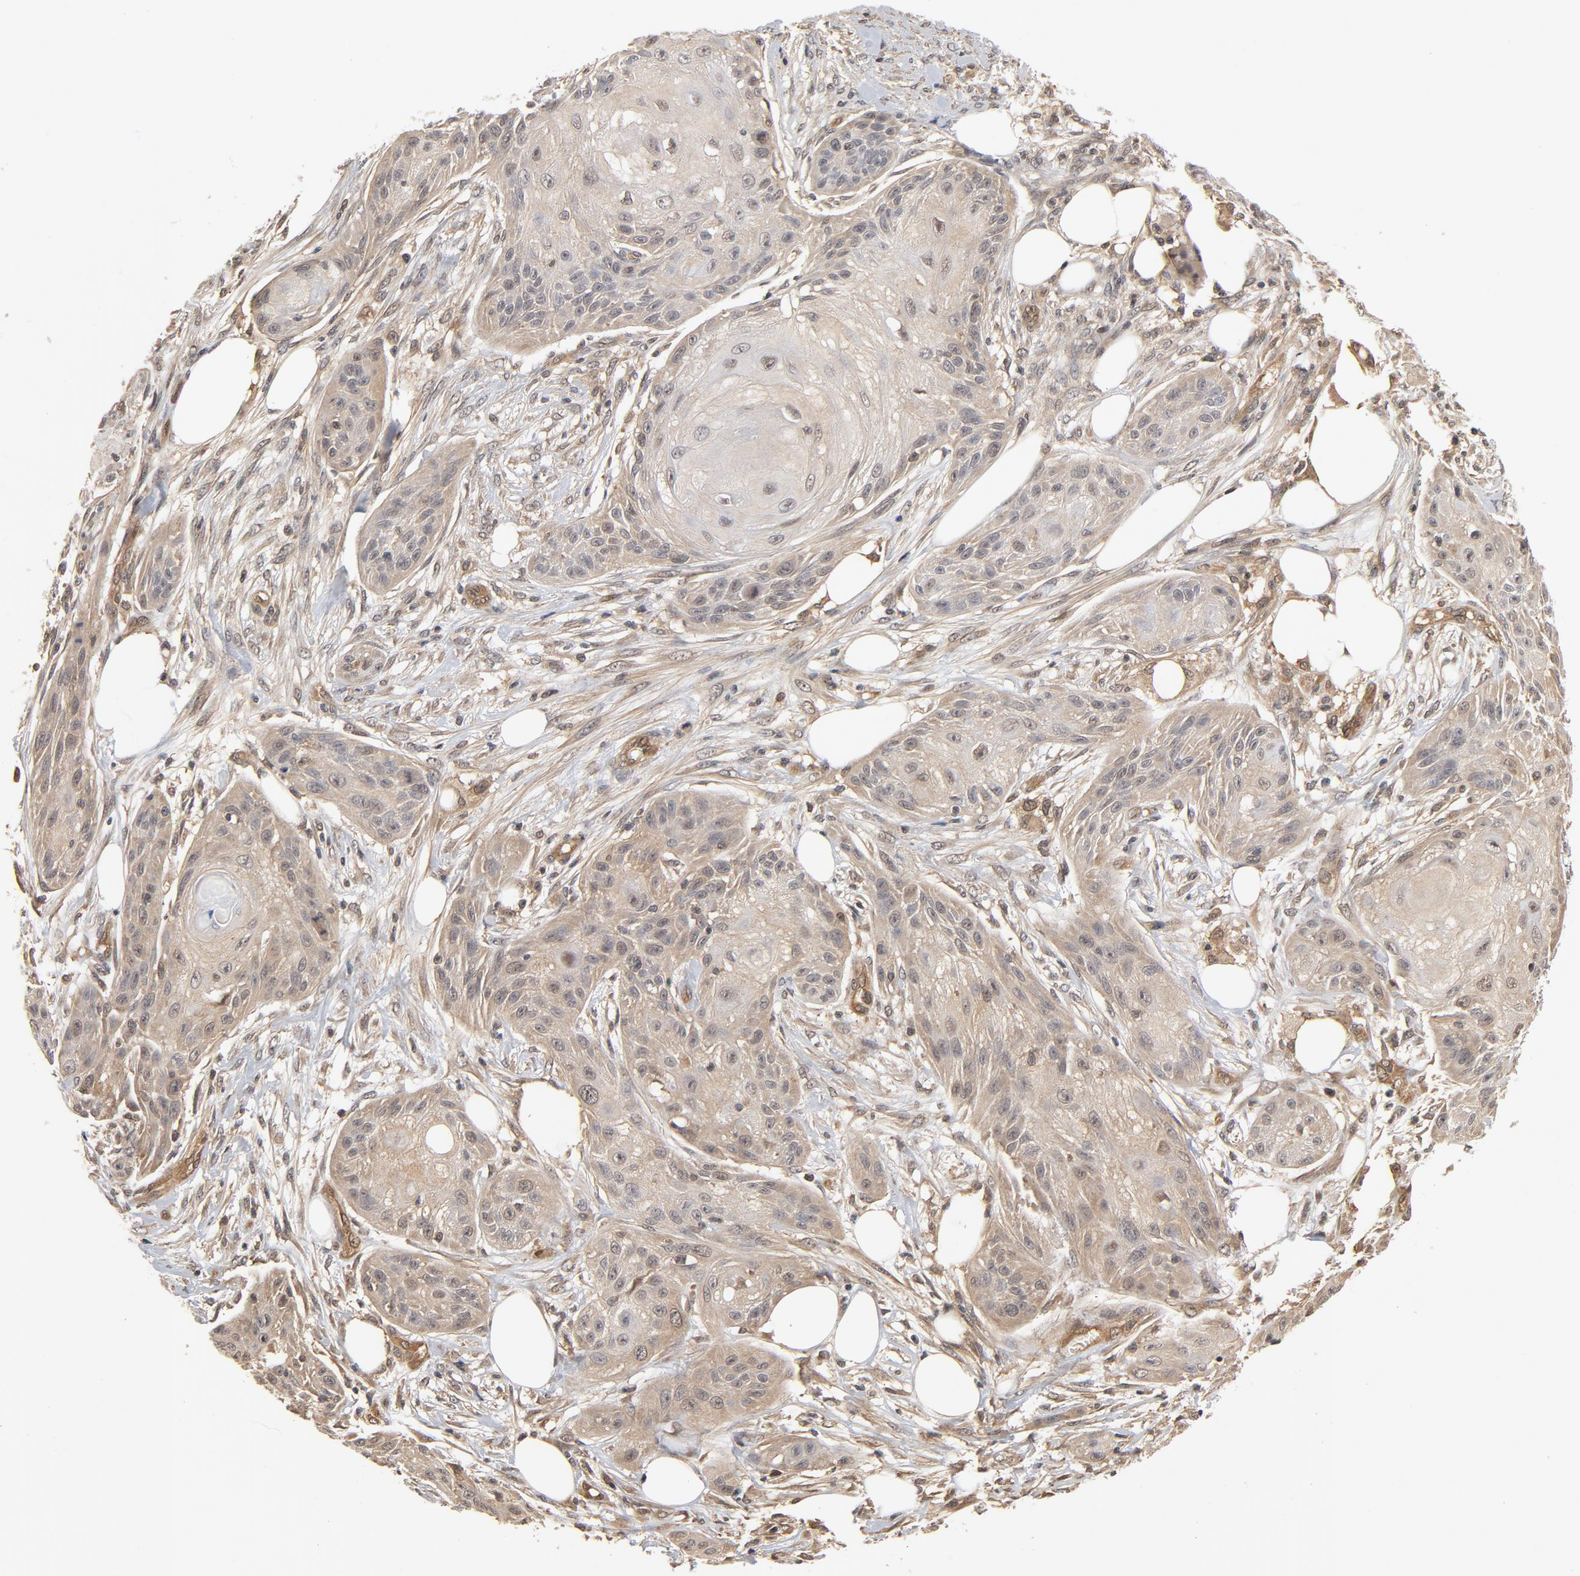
{"staining": {"intensity": "weak", "quantity": ">75%", "location": "cytoplasmic/membranous,nuclear"}, "tissue": "skin cancer", "cell_type": "Tumor cells", "image_type": "cancer", "snomed": [{"axis": "morphology", "description": "Squamous cell carcinoma, NOS"}, {"axis": "topography", "description": "Skin"}], "caption": "This is an image of IHC staining of skin cancer (squamous cell carcinoma), which shows weak expression in the cytoplasmic/membranous and nuclear of tumor cells.", "gene": "CDC37", "patient": {"sex": "female", "age": 88}}